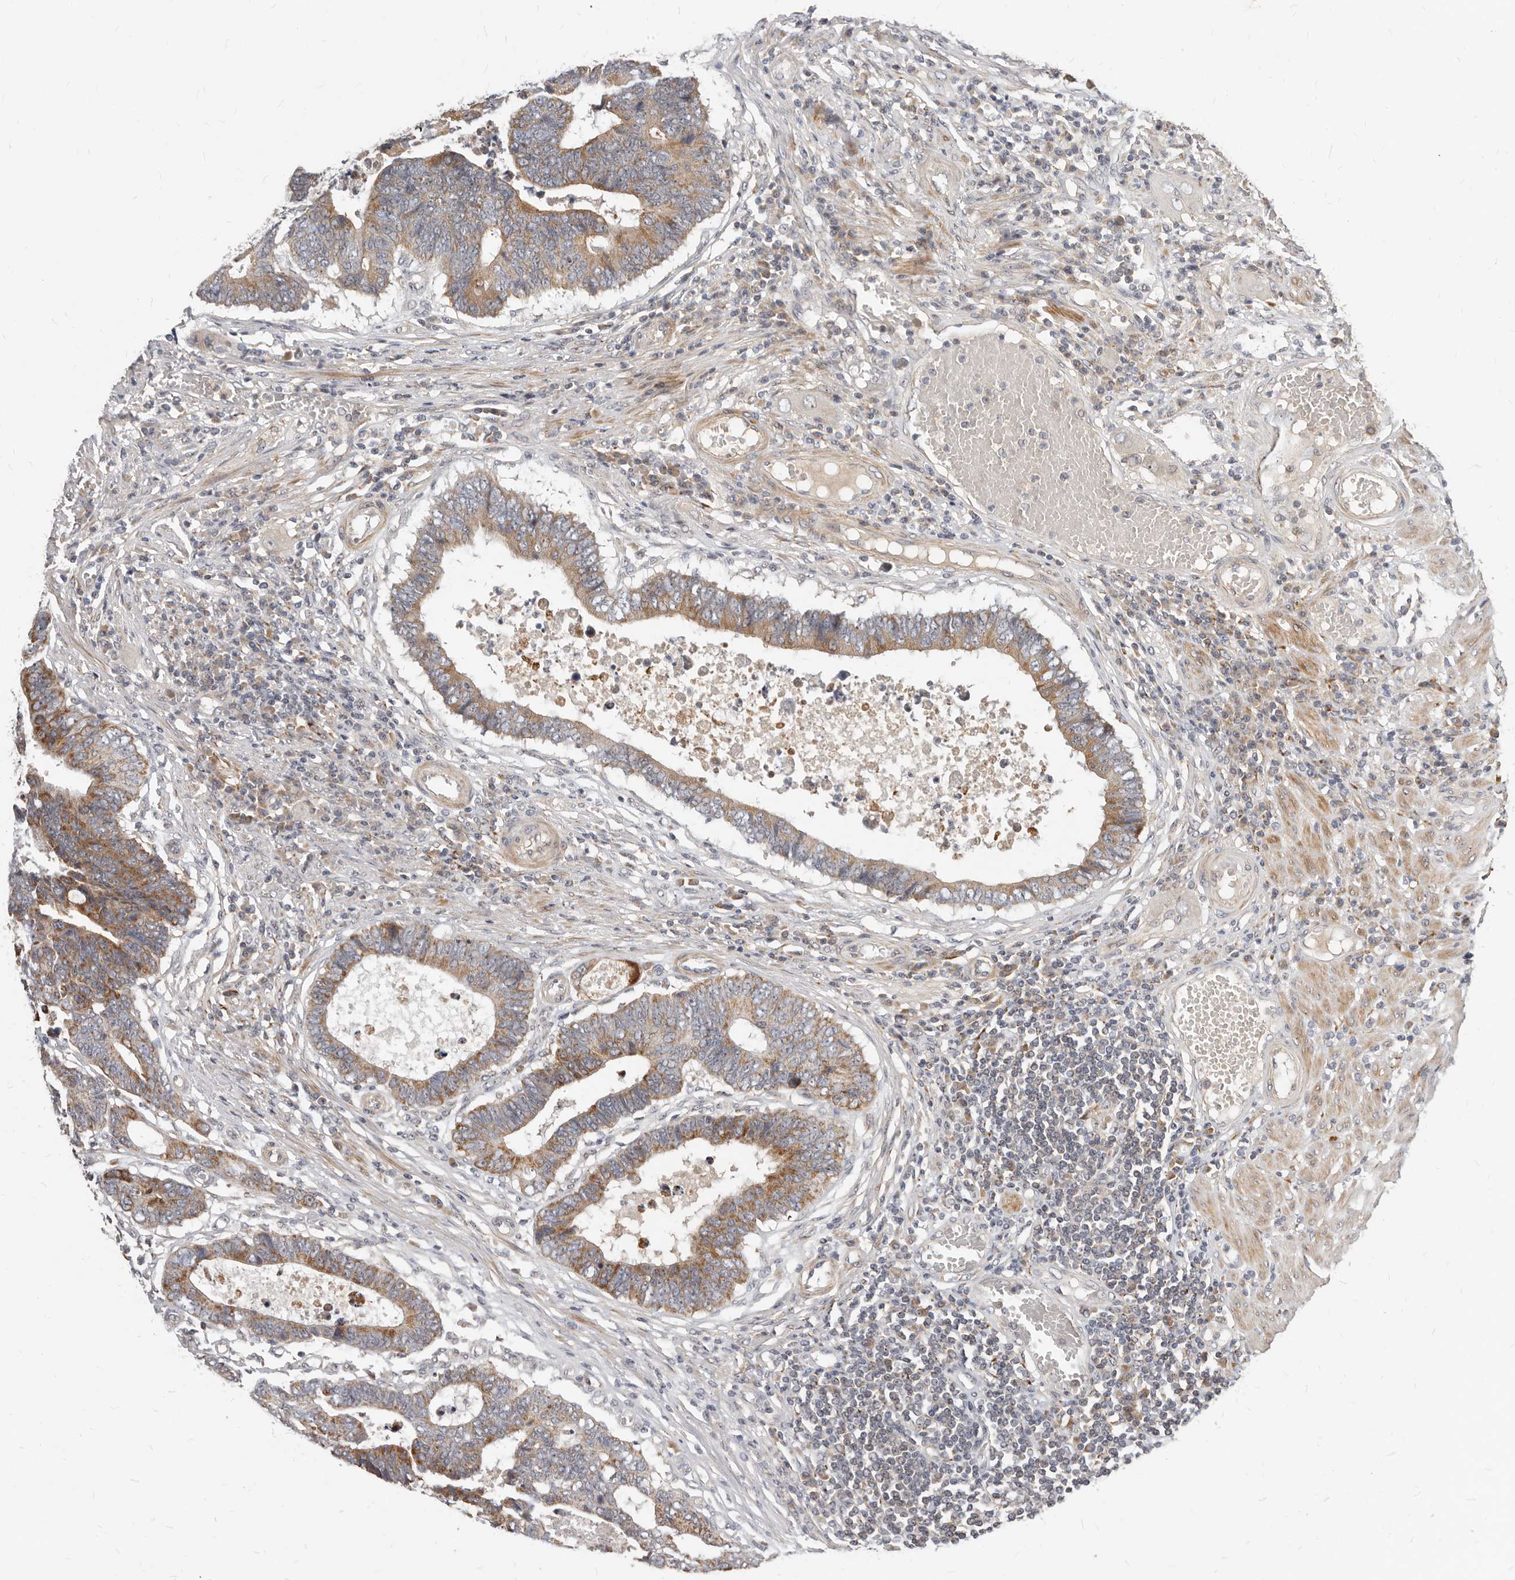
{"staining": {"intensity": "moderate", "quantity": ">75%", "location": "cytoplasmic/membranous"}, "tissue": "colorectal cancer", "cell_type": "Tumor cells", "image_type": "cancer", "snomed": [{"axis": "morphology", "description": "Adenocarcinoma, NOS"}, {"axis": "topography", "description": "Rectum"}], "caption": "A micrograph showing moderate cytoplasmic/membranous positivity in about >75% of tumor cells in colorectal cancer (adenocarcinoma), as visualized by brown immunohistochemical staining.", "gene": "MICALL2", "patient": {"sex": "male", "age": 84}}